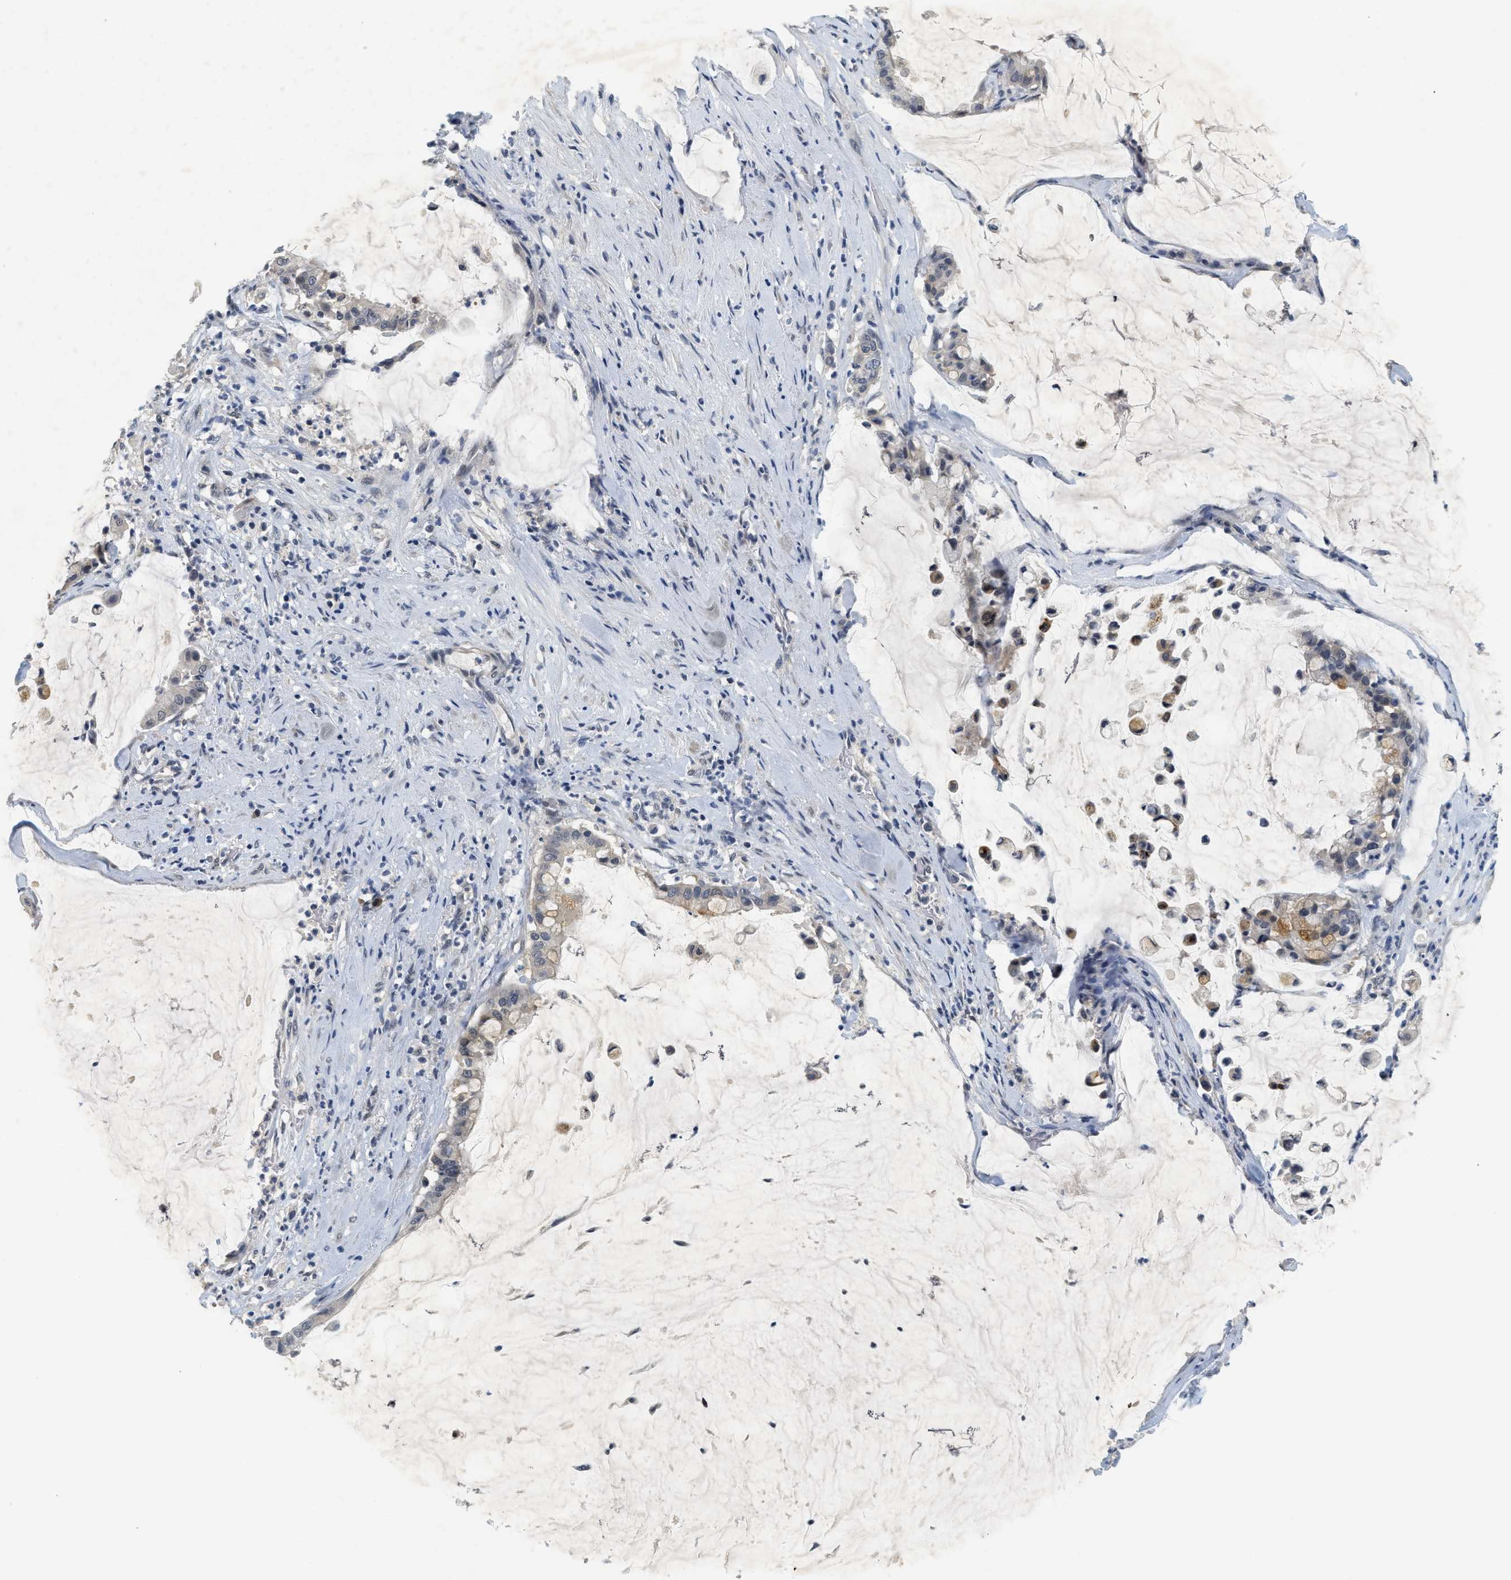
{"staining": {"intensity": "weak", "quantity": "<25%", "location": "cytoplasmic/membranous"}, "tissue": "pancreatic cancer", "cell_type": "Tumor cells", "image_type": "cancer", "snomed": [{"axis": "morphology", "description": "Adenocarcinoma, NOS"}, {"axis": "topography", "description": "Pancreas"}], "caption": "This micrograph is of pancreatic cancer (adenocarcinoma) stained with immunohistochemistry to label a protein in brown with the nuclei are counter-stained blue. There is no staining in tumor cells. (DAB IHC, high magnification).", "gene": "MZF1", "patient": {"sex": "male", "age": 41}}